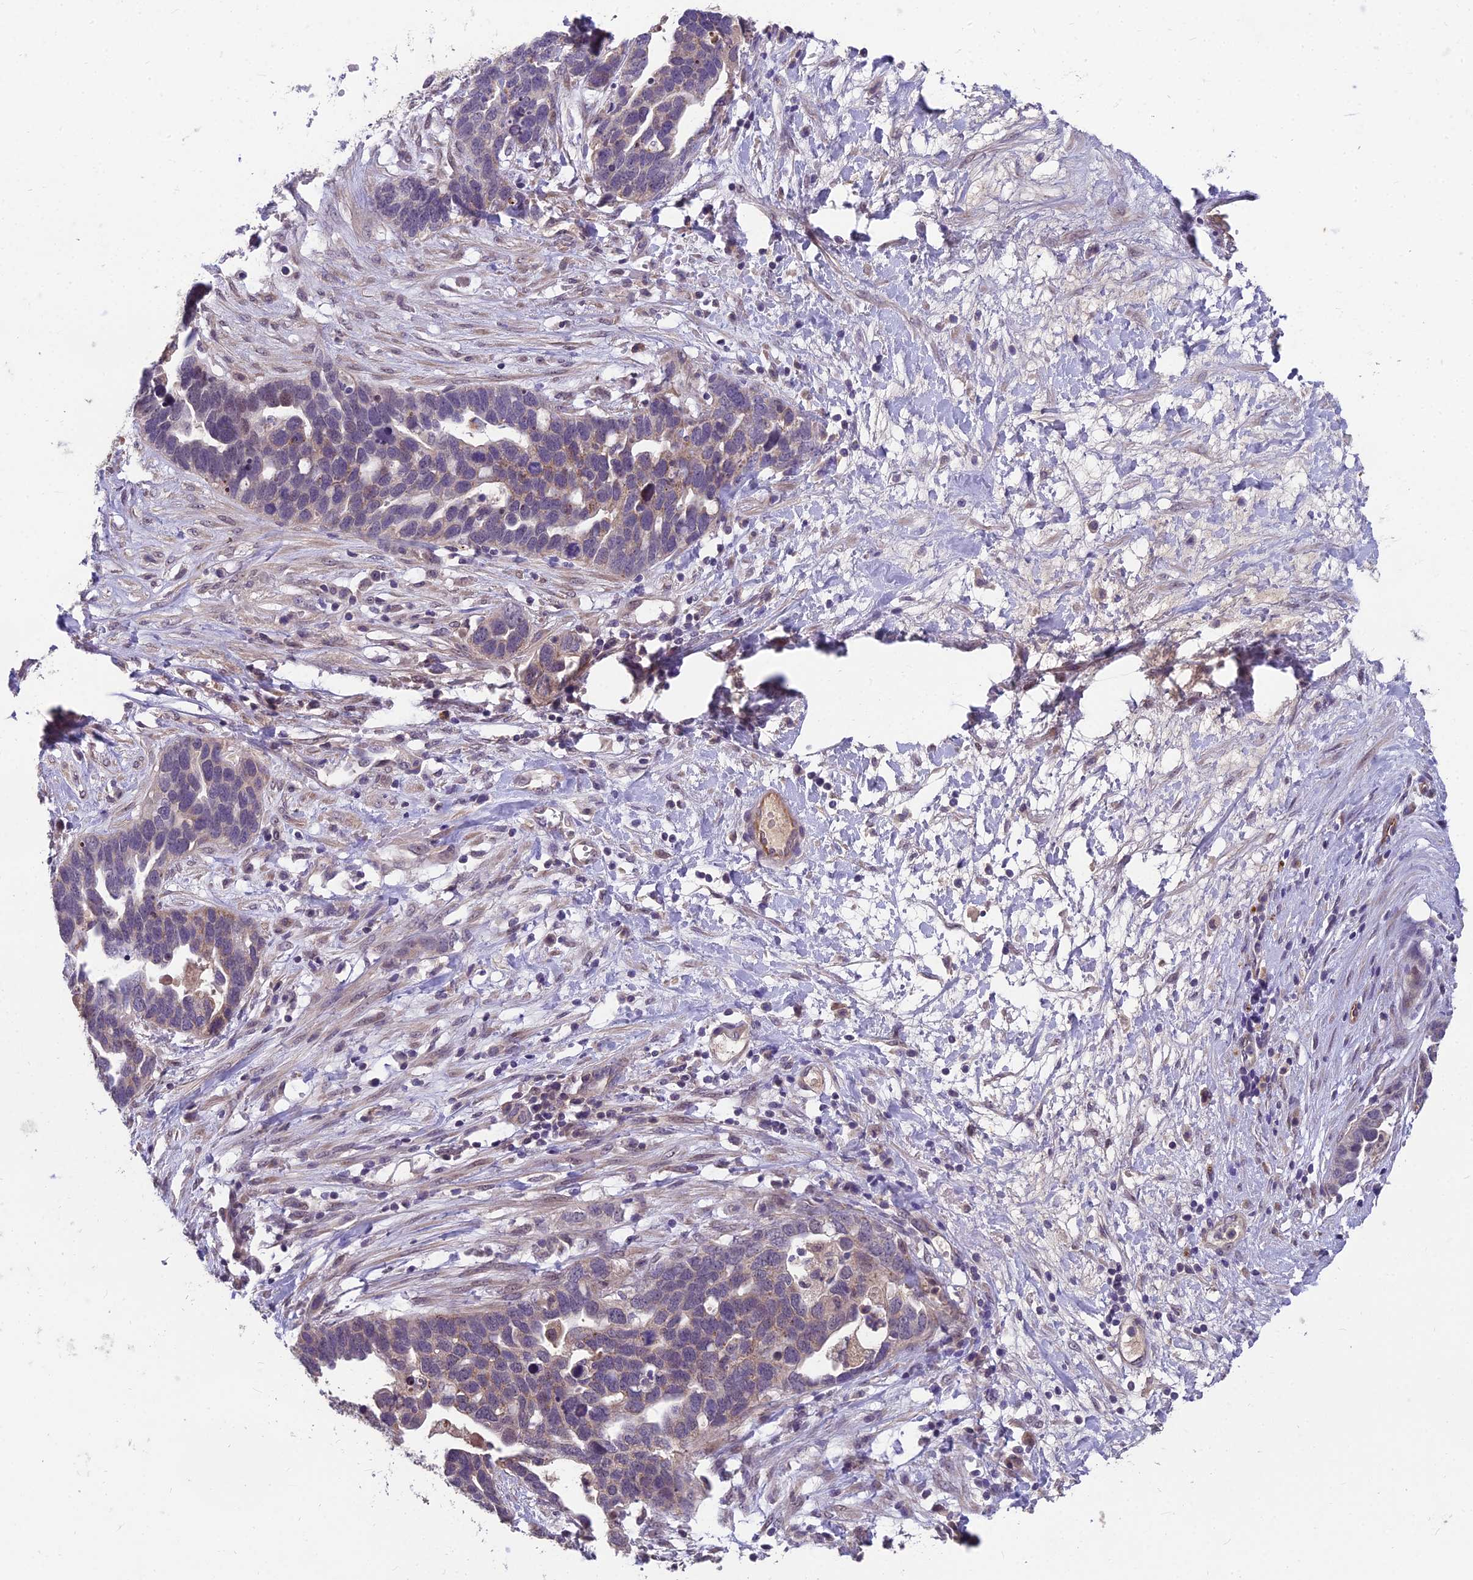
{"staining": {"intensity": "weak", "quantity": "<25%", "location": "cytoplasmic/membranous"}, "tissue": "ovarian cancer", "cell_type": "Tumor cells", "image_type": "cancer", "snomed": [{"axis": "morphology", "description": "Cystadenocarcinoma, serous, NOS"}, {"axis": "topography", "description": "Ovary"}], "caption": "The immunohistochemistry photomicrograph has no significant positivity in tumor cells of ovarian cancer (serous cystadenocarcinoma) tissue.", "gene": "ZNF333", "patient": {"sex": "female", "age": 54}}